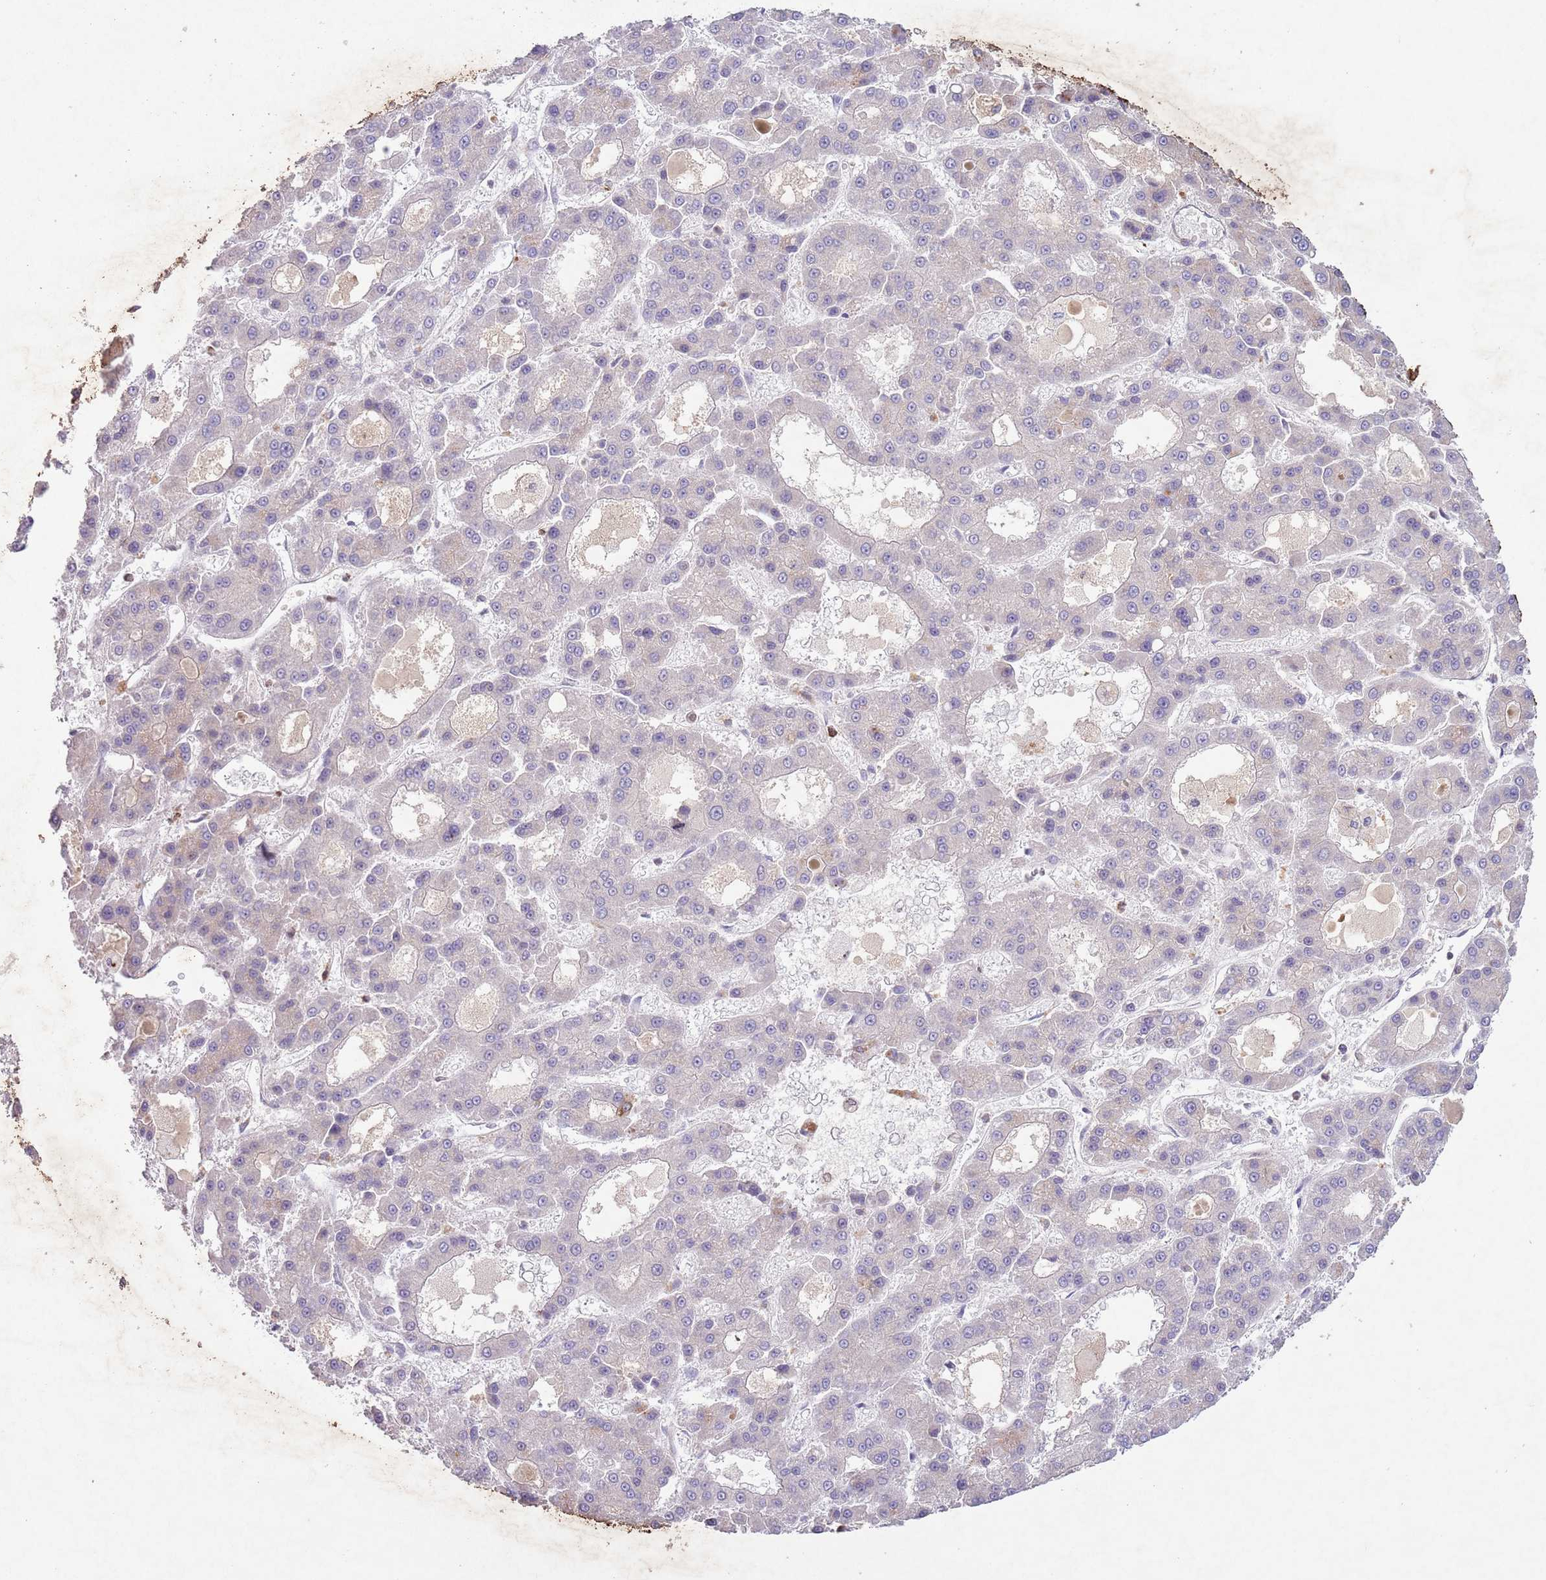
{"staining": {"intensity": "negative", "quantity": "none", "location": "none"}, "tissue": "liver cancer", "cell_type": "Tumor cells", "image_type": "cancer", "snomed": [{"axis": "morphology", "description": "Carcinoma, Hepatocellular, NOS"}, {"axis": "topography", "description": "Liver"}], "caption": "Immunohistochemistry micrograph of liver cancer (hepatocellular carcinoma) stained for a protein (brown), which reveals no expression in tumor cells.", "gene": "CCNI", "patient": {"sex": "male", "age": 70}}